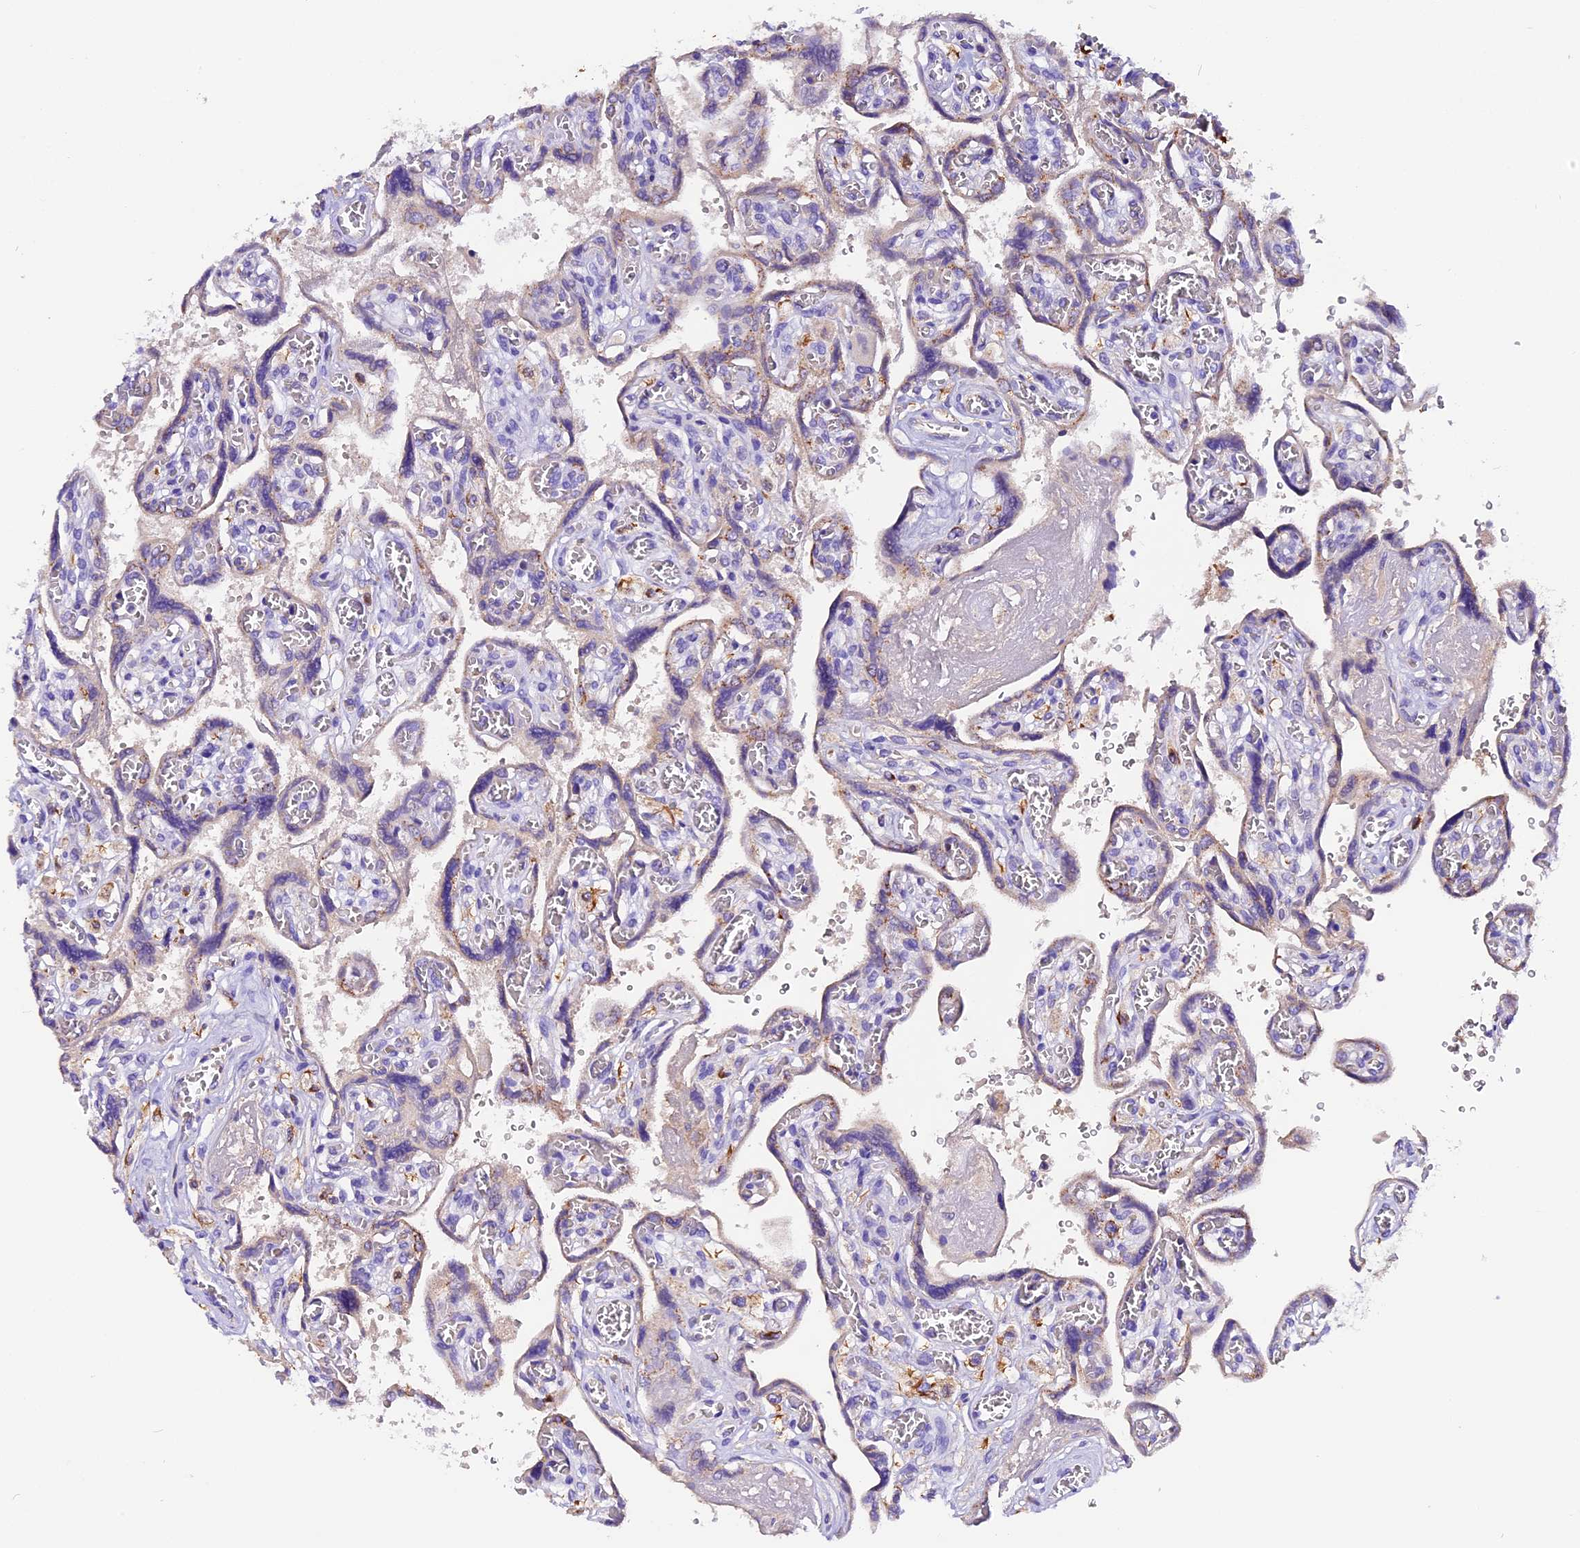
{"staining": {"intensity": "negative", "quantity": "none", "location": "none"}, "tissue": "placenta", "cell_type": "Decidual cells", "image_type": "normal", "snomed": [{"axis": "morphology", "description": "Normal tissue, NOS"}, {"axis": "topography", "description": "Placenta"}], "caption": "Decidual cells show no significant positivity in benign placenta. The staining is performed using DAB brown chromogen with nuclei counter-stained in using hematoxylin.", "gene": "SIX5", "patient": {"sex": "female", "age": 39}}